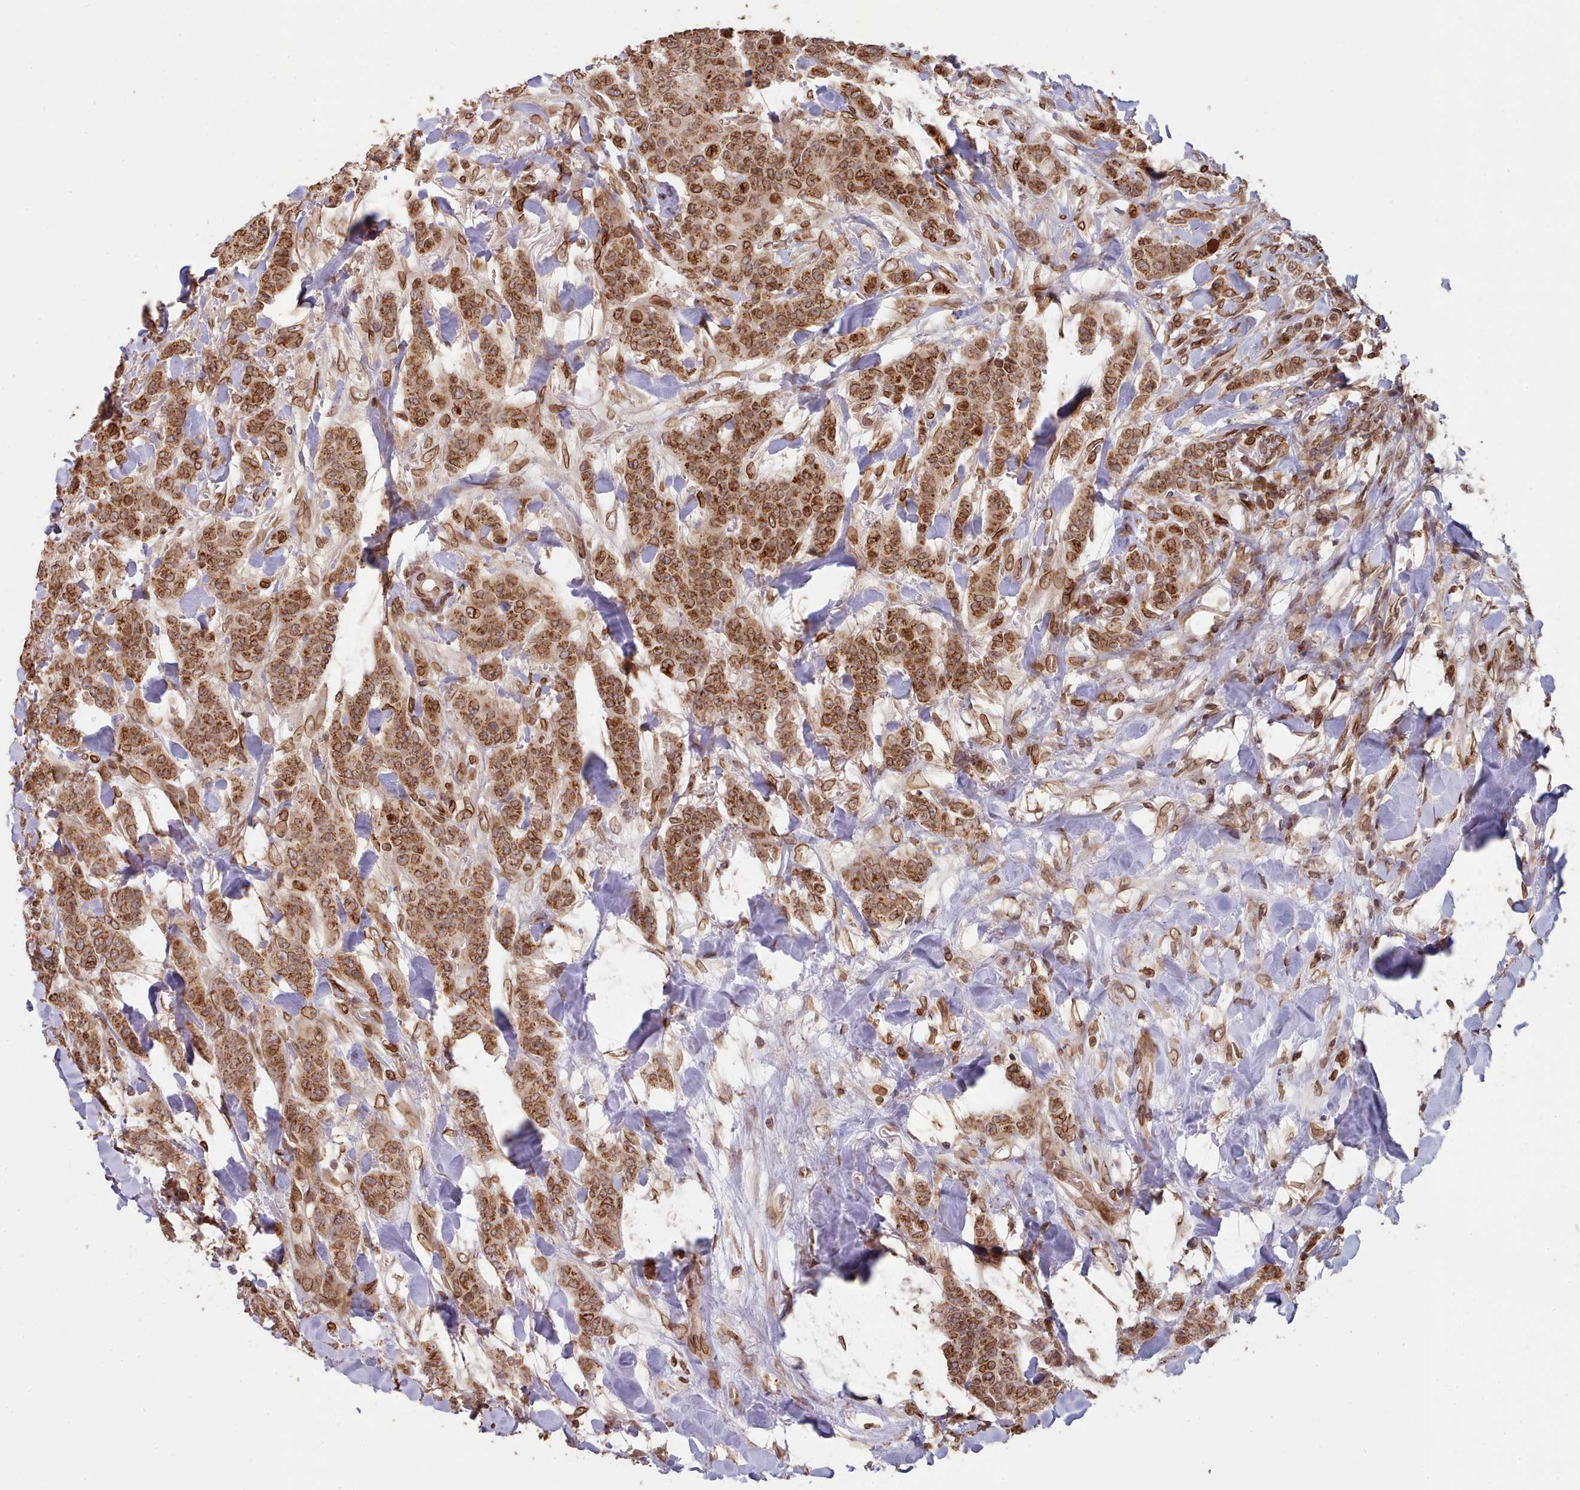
{"staining": {"intensity": "moderate", "quantity": ">75%", "location": "cytoplasmic/membranous,nuclear"}, "tissue": "breast cancer", "cell_type": "Tumor cells", "image_type": "cancer", "snomed": [{"axis": "morphology", "description": "Duct carcinoma"}, {"axis": "topography", "description": "Breast"}], "caption": "Tumor cells demonstrate moderate cytoplasmic/membranous and nuclear staining in approximately >75% of cells in breast cancer.", "gene": "TOR1AIP1", "patient": {"sex": "female", "age": 40}}